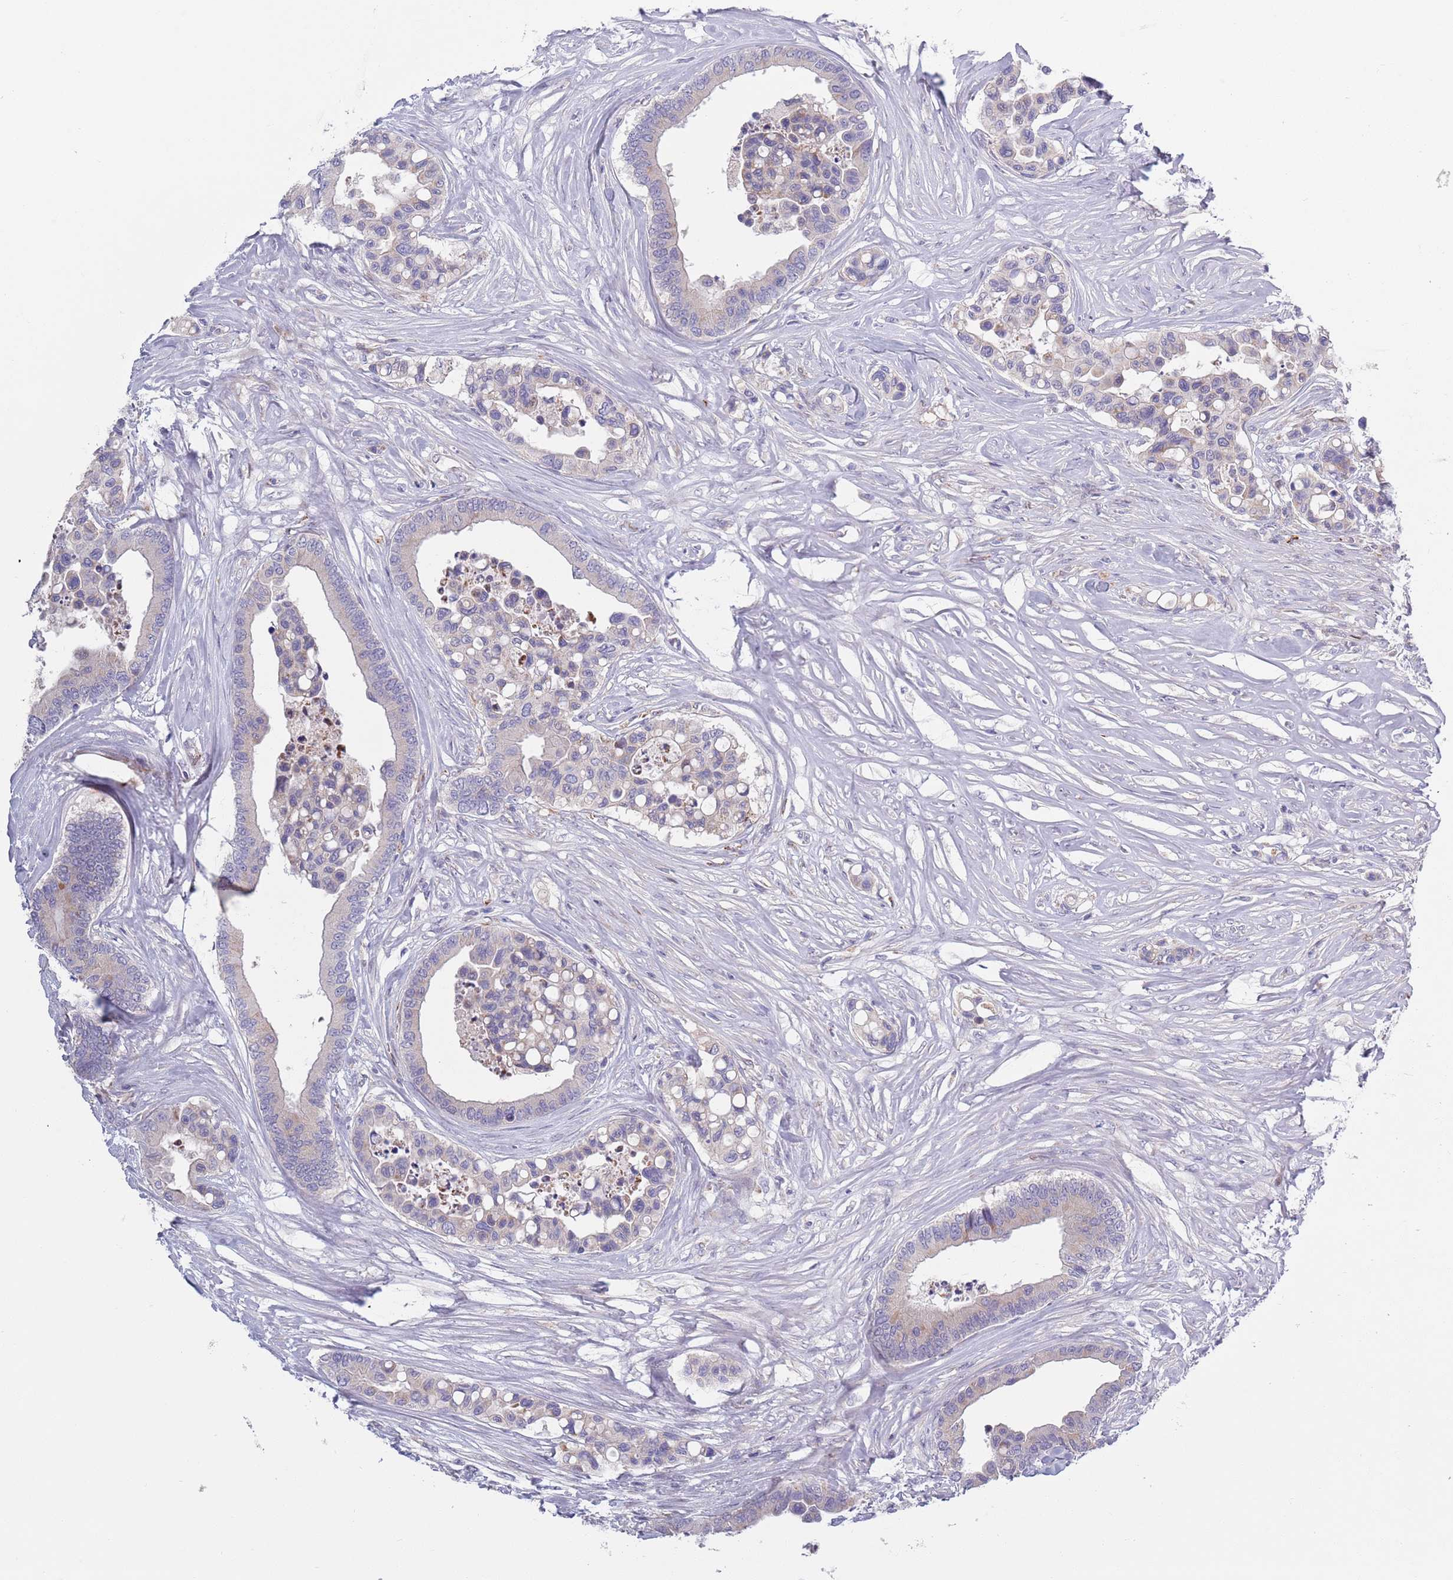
{"staining": {"intensity": "negative", "quantity": "none", "location": "none"}, "tissue": "colorectal cancer", "cell_type": "Tumor cells", "image_type": "cancer", "snomed": [{"axis": "morphology", "description": "Adenocarcinoma, NOS"}, {"axis": "topography", "description": "Colon"}], "caption": "High magnification brightfield microscopy of colorectal cancer (adenocarcinoma) stained with DAB (3,3'-diaminobenzidine) (brown) and counterstained with hematoxylin (blue): tumor cells show no significant staining. (Immunohistochemistry, brightfield microscopy, high magnification).", "gene": "TYW1", "patient": {"sex": "male", "age": 82}}